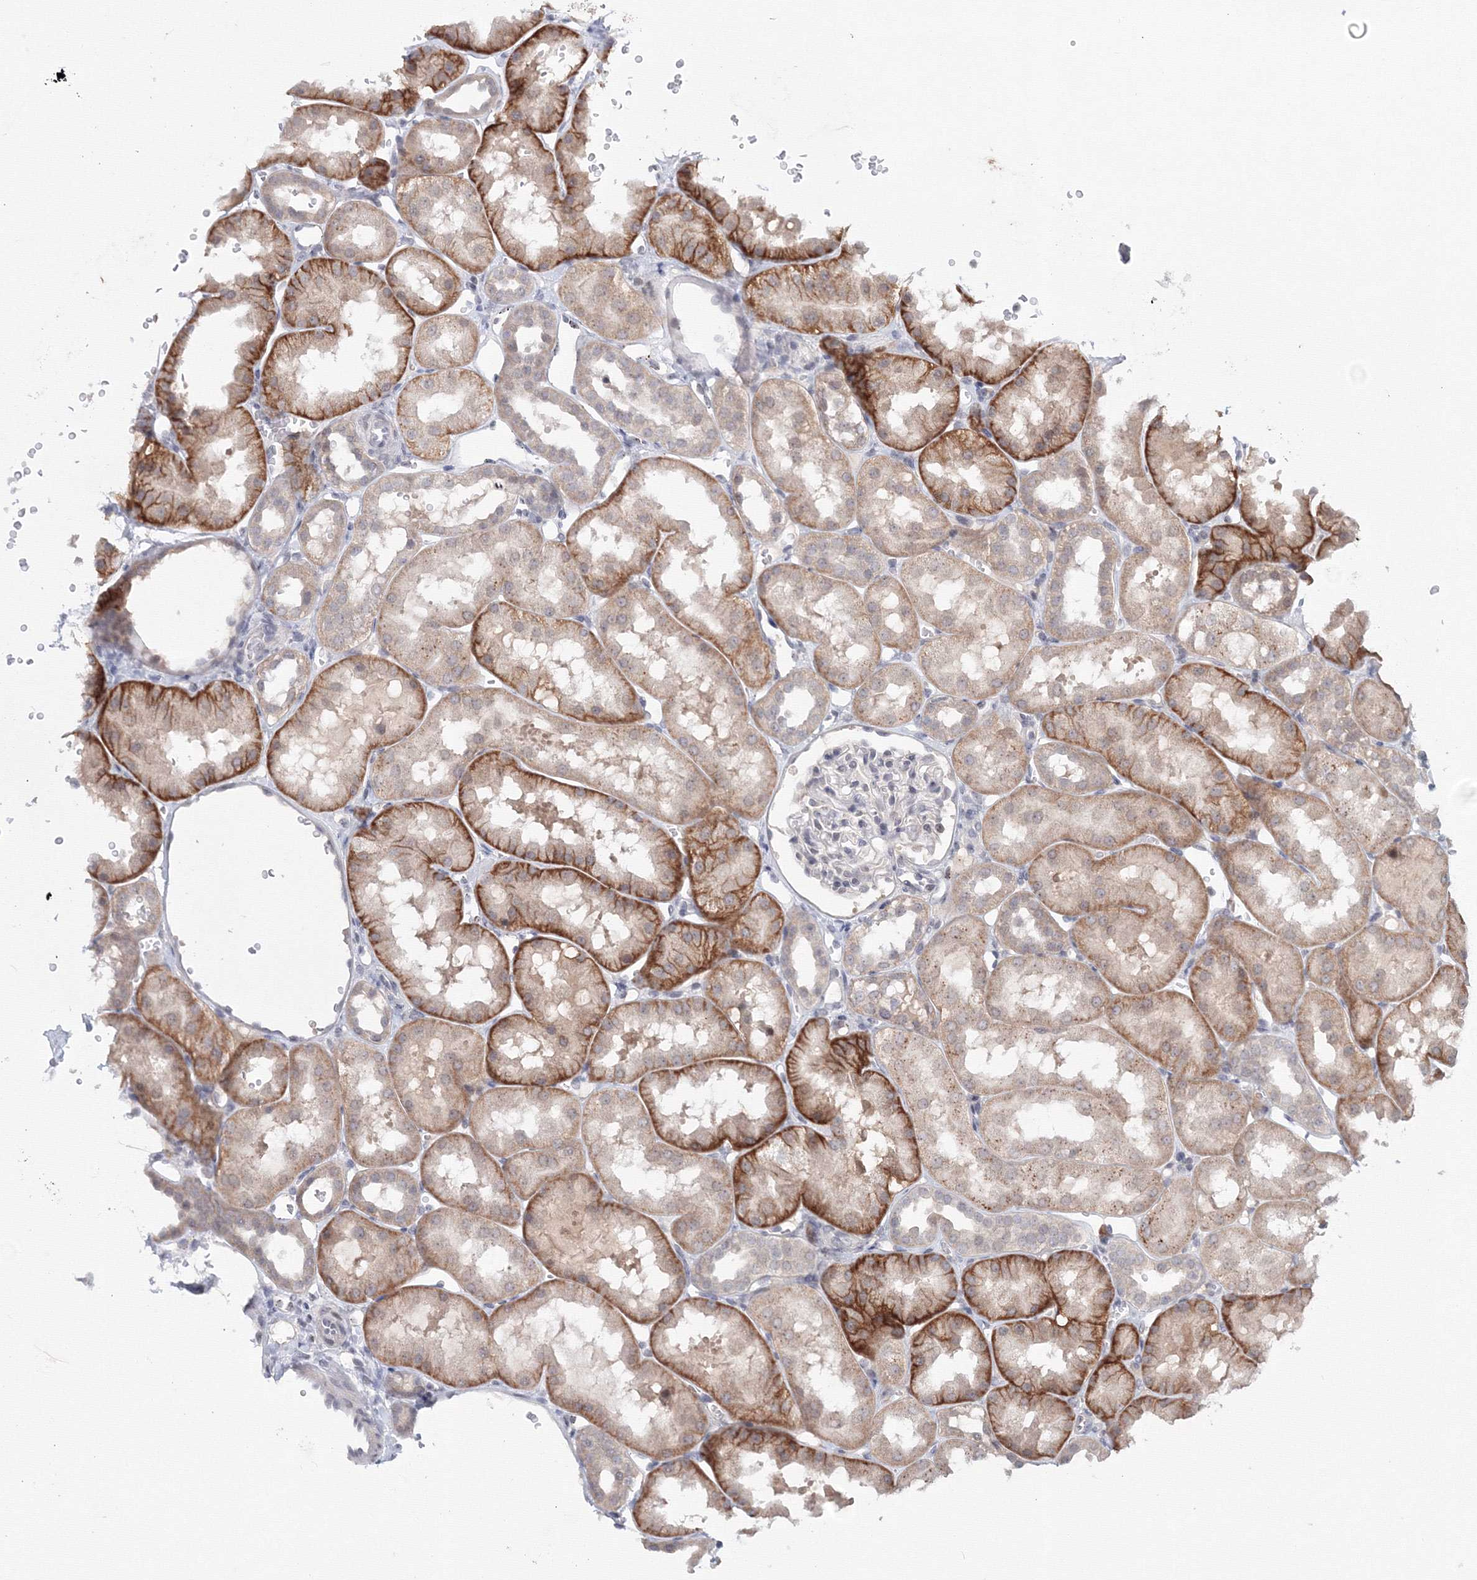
{"staining": {"intensity": "negative", "quantity": "none", "location": "none"}, "tissue": "kidney", "cell_type": "Cells in glomeruli", "image_type": "normal", "snomed": [{"axis": "morphology", "description": "Normal tissue, NOS"}, {"axis": "topography", "description": "Kidney"}, {"axis": "topography", "description": "Urinary bladder"}], "caption": "DAB (3,3'-diaminobenzidine) immunohistochemical staining of unremarkable human kidney reveals no significant staining in cells in glomeruli.", "gene": "SLC7A7", "patient": {"sex": "male", "age": 16}}